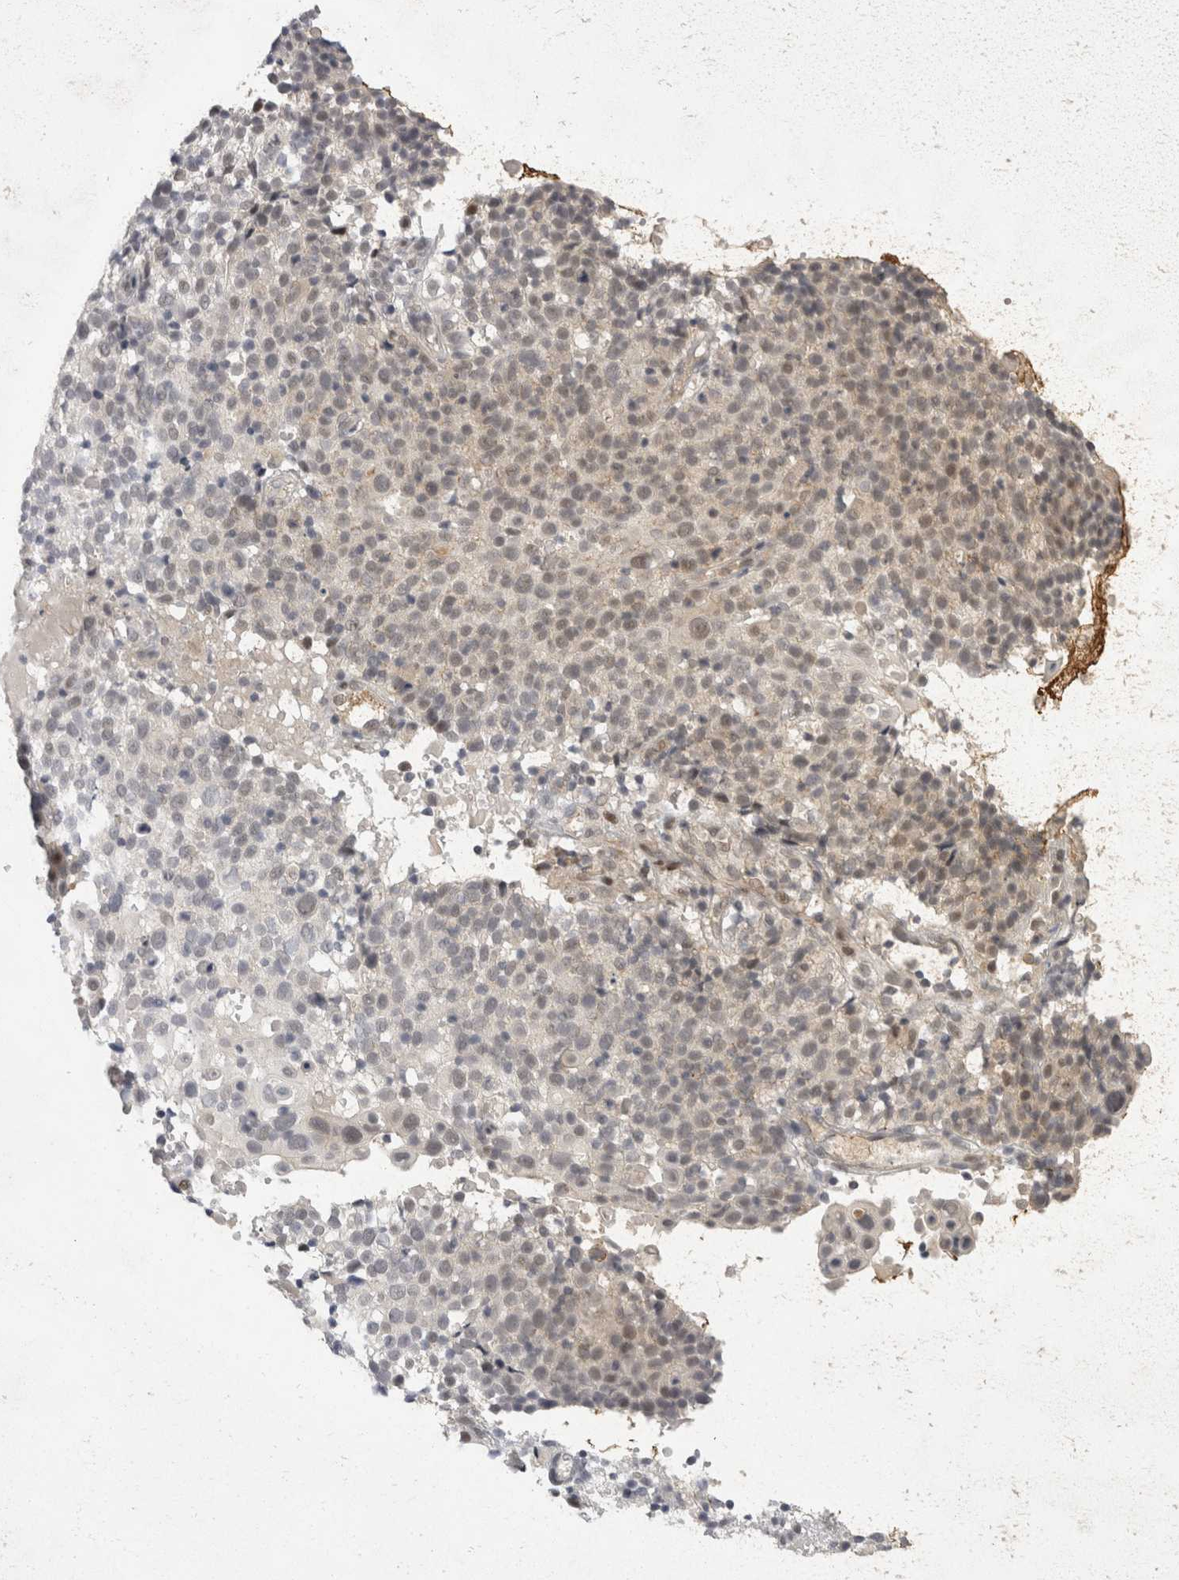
{"staining": {"intensity": "weak", "quantity": "<25%", "location": "cytoplasmic/membranous,nuclear"}, "tissue": "cervical cancer", "cell_type": "Tumor cells", "image_type": "cancer", "snomed": [{"axis": "morphology", "description": "Squamous cell carcinoma, NOS"}, {"axis": "topography", "description": "Cervix"}], "caption": "Immunohistochemical staining of human cervical cancer (squamous cell carcinoma) demonstrates no significant staining in tumor cells.", "gene": "TOM1L2", "patient": {"sex": "female", "age": 74}}